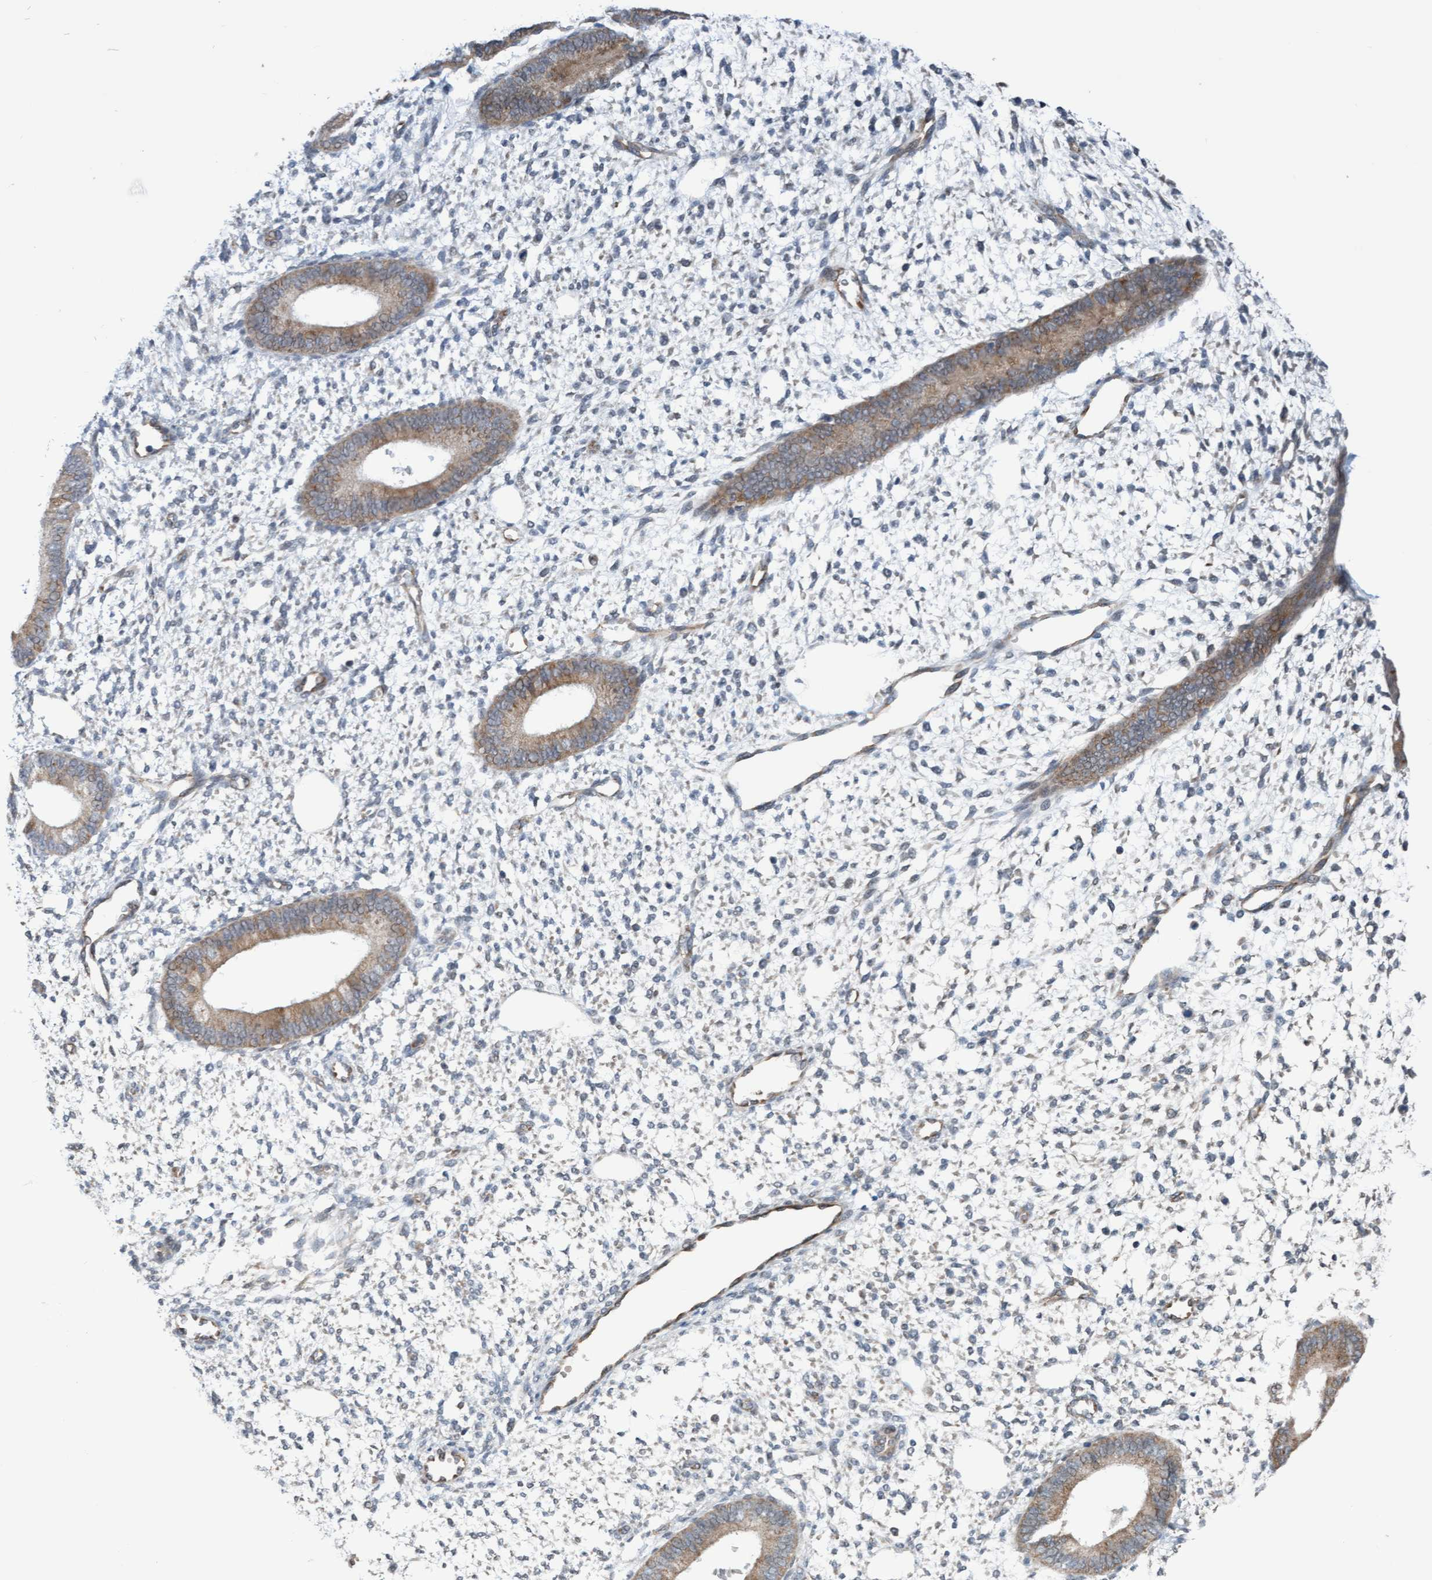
{"staining": {"intensity": "negative", "quantity": "none", "location": "none"}, "tissue": "endometrium", "cell_type": "Cells in endometrial stroma", "image_type": "normal", "snomed": [{"axis": "morphology", "description": "Normal tissue, NOS"}, {"axis": "topography", "description": "Endometrium"}], "caption": "An image of human endometrium is negative for staining in cells in endometrial stroma. The staining is performed using DAB brown chromogen with nuclei counter-stained in using hematoxylin.", "gene": "ZNF566", "patient": {"sex": "female", "age": 46}}